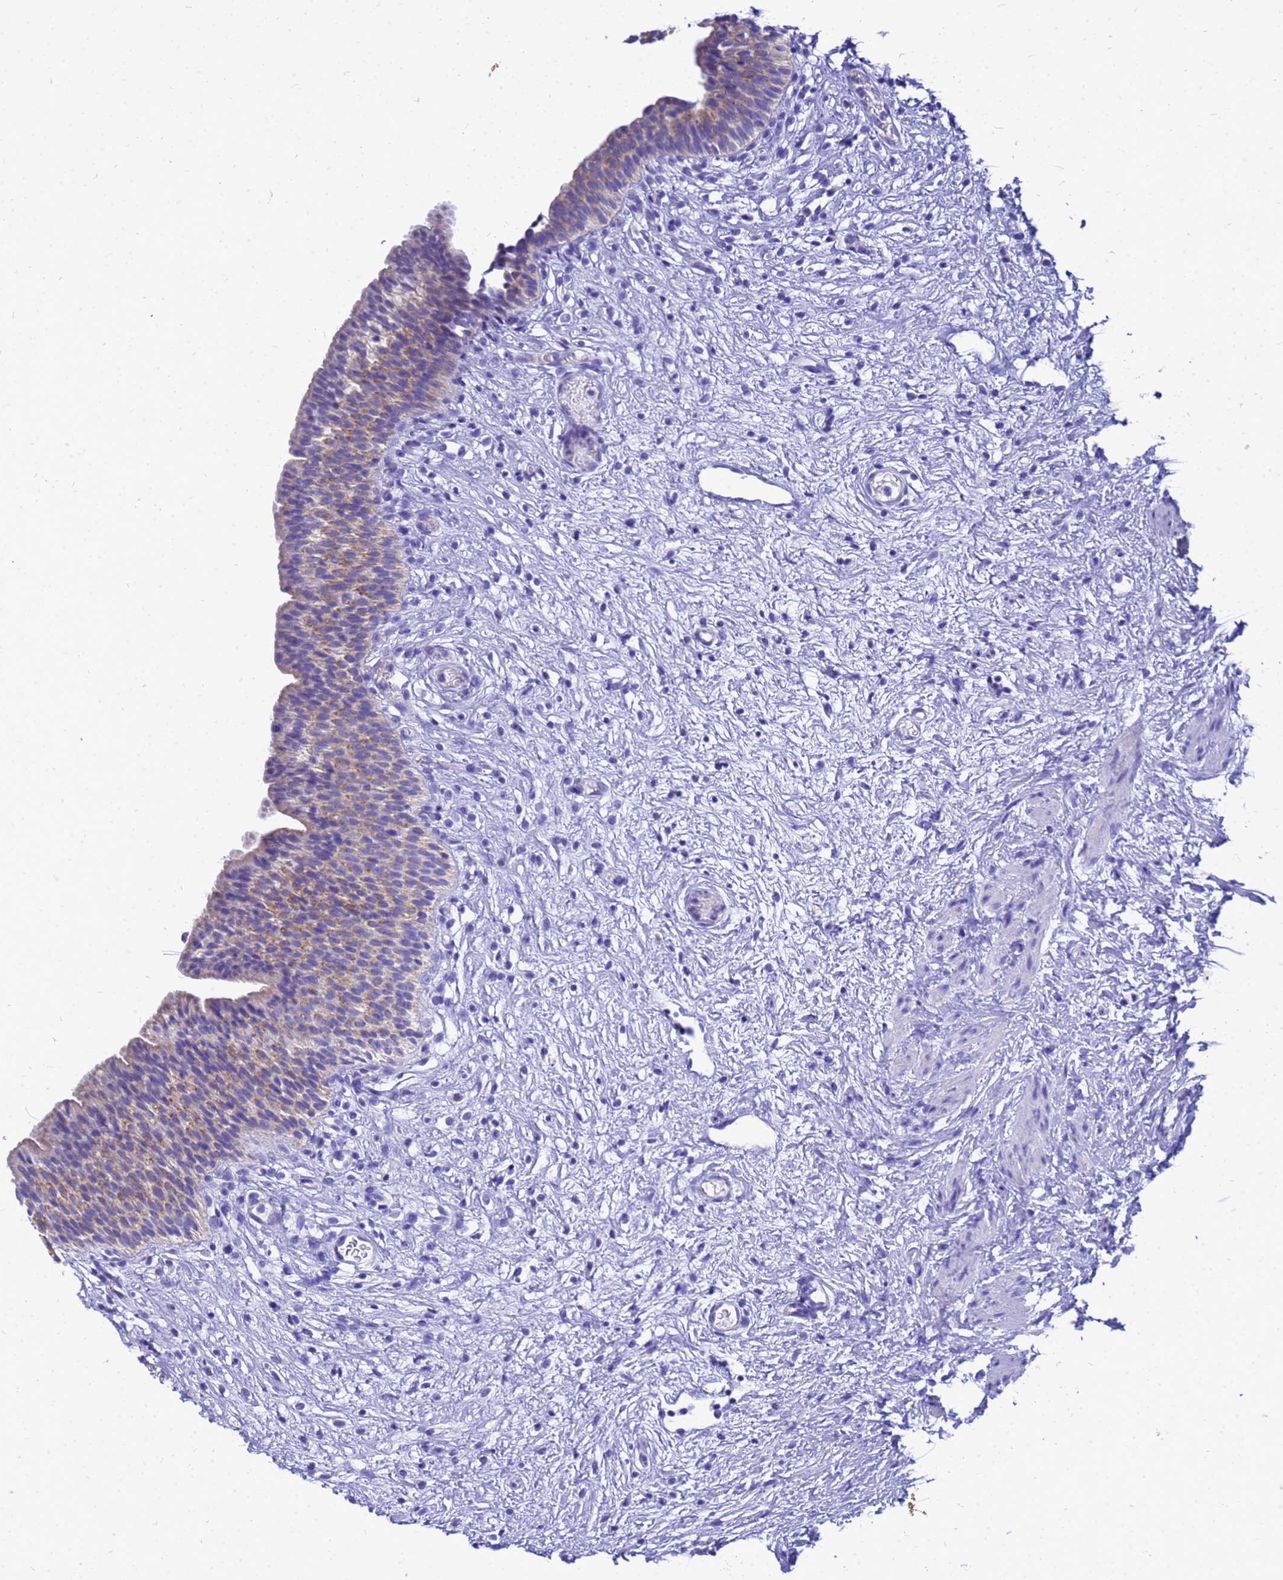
{"staining": {"intensity": "moderate", "quantity": "25%-75%", "location": "cytoplasmic/membranous"}, "tissue": "urinary bladder", "cell_type": "Urothelial cells", "image_type": "normal", "snomed": [{"axis": "morphology", "description": "Transitional cell carcinoma in-situ"}, {"axis": "topography", "description": "Urinary bladder"}], "caption": "Immunohistochemistry (IHC) histopathology image of unremarkable urinary bladder: urinary bladder stained using immunohistochemistry exhibits medium levels of moderate protein expression localized specifically in the cytoplasmic/membranous of urothelial cells, appearing as a cytoplasmic/membranous brown color.", "gene": "OR52E2", "patient": {"sex": "male", "age": 74}}